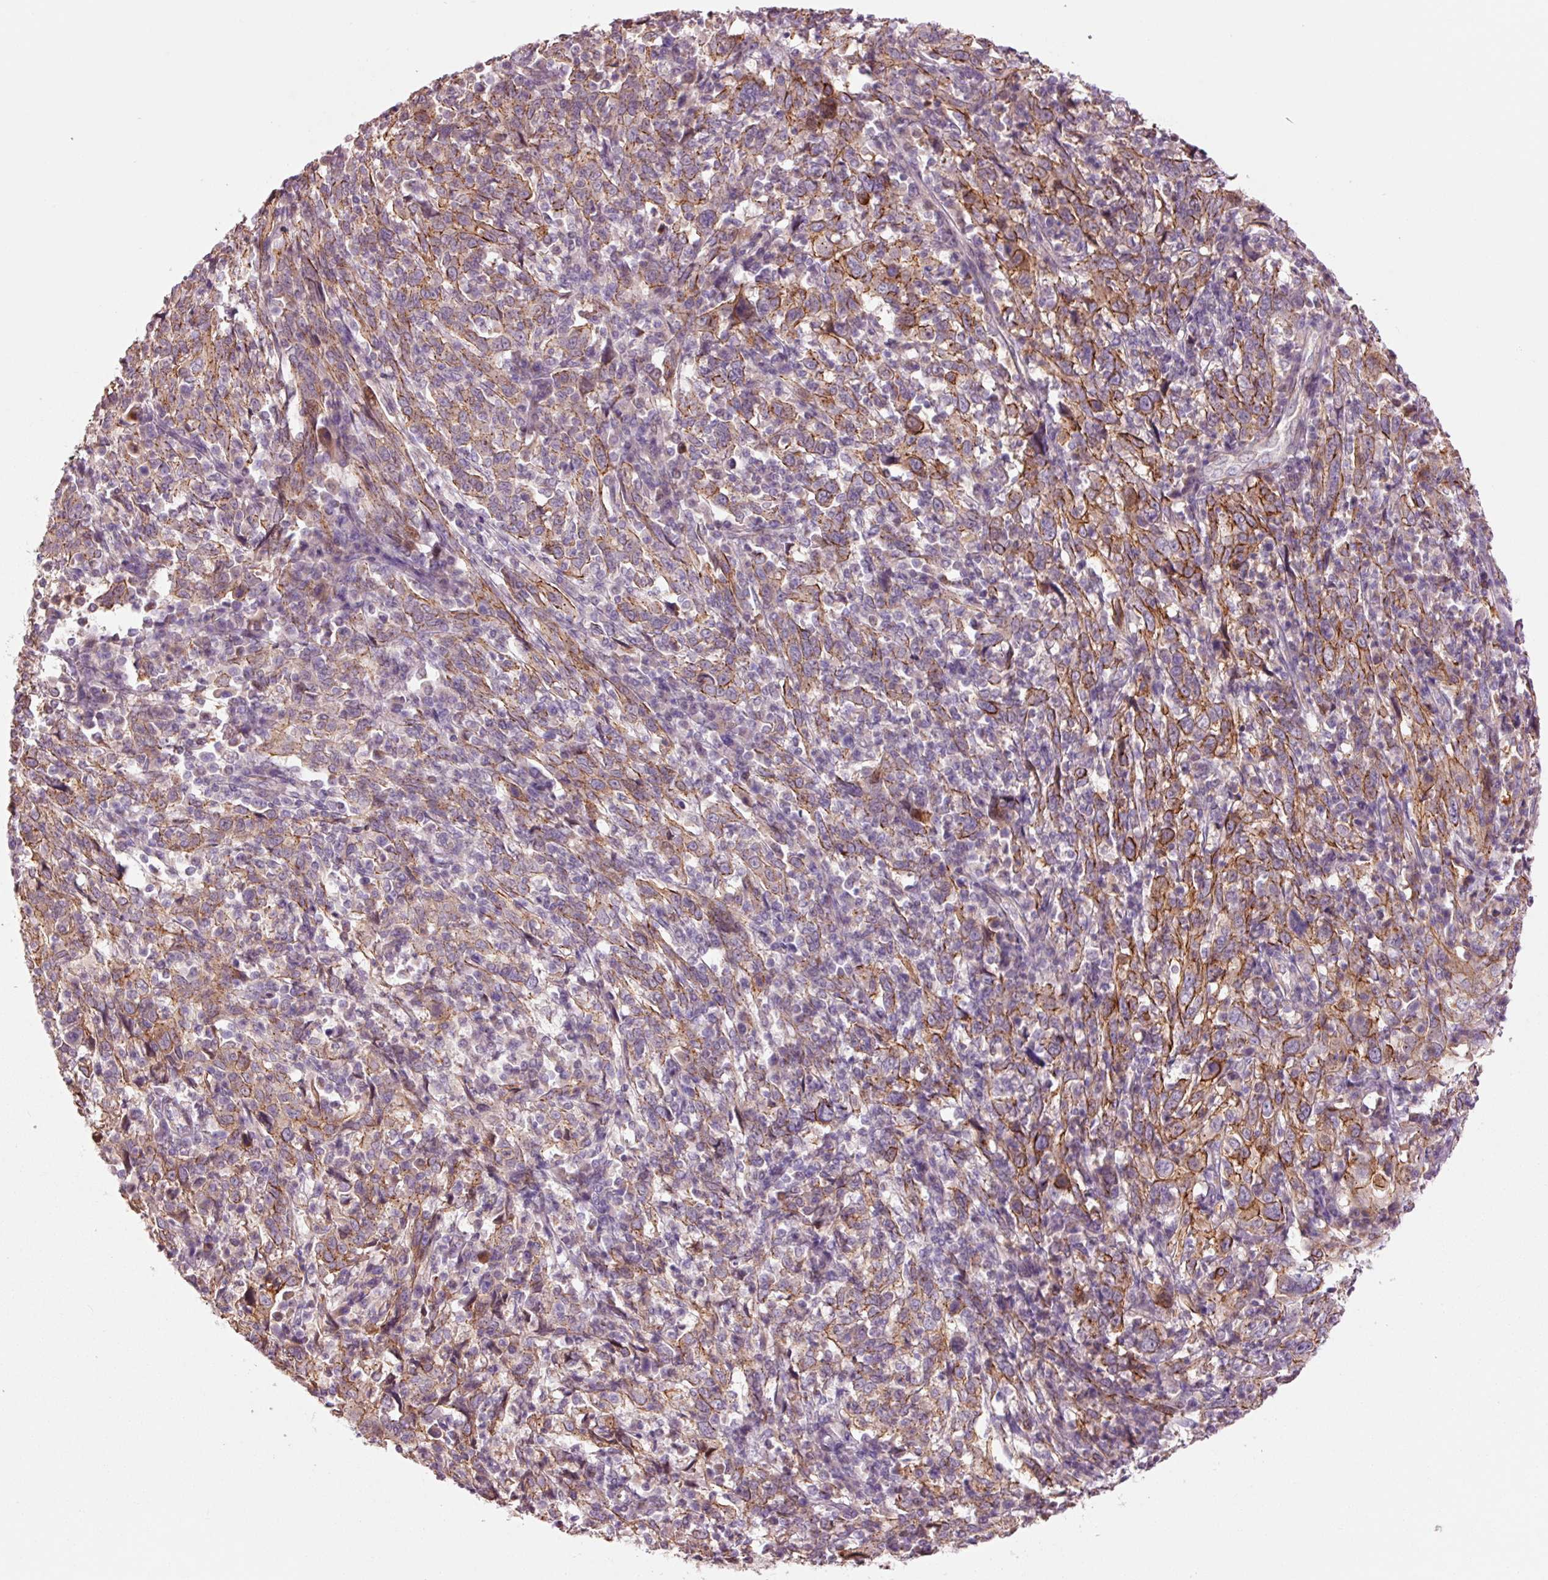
{"staining": {"intensity": "strong", "quantity": "25%-75%", "location": "cytoplasmic/membranous"}, "tissue": "cervical cancer", "cell_type": "Tumor cells", "image_type": "cancer", "snomed": [{"axis": "morphology", "description": "Squamous cell carcinoma, NOS"}, {"axis": "topography", "description": "Cervix"}], "caption": "Squamous cell carcinoma (cervical) tissue demonstrates strong cytoplasmic/membranous positivity in about 25%-75% of tumor cells, visualized by immunohistochemistry. Immunohistochemistry stains the protein in brown and the nuclei are stained blue.", "gene": "DAPP1", "patient": {"sex": "female", "age": 46}}